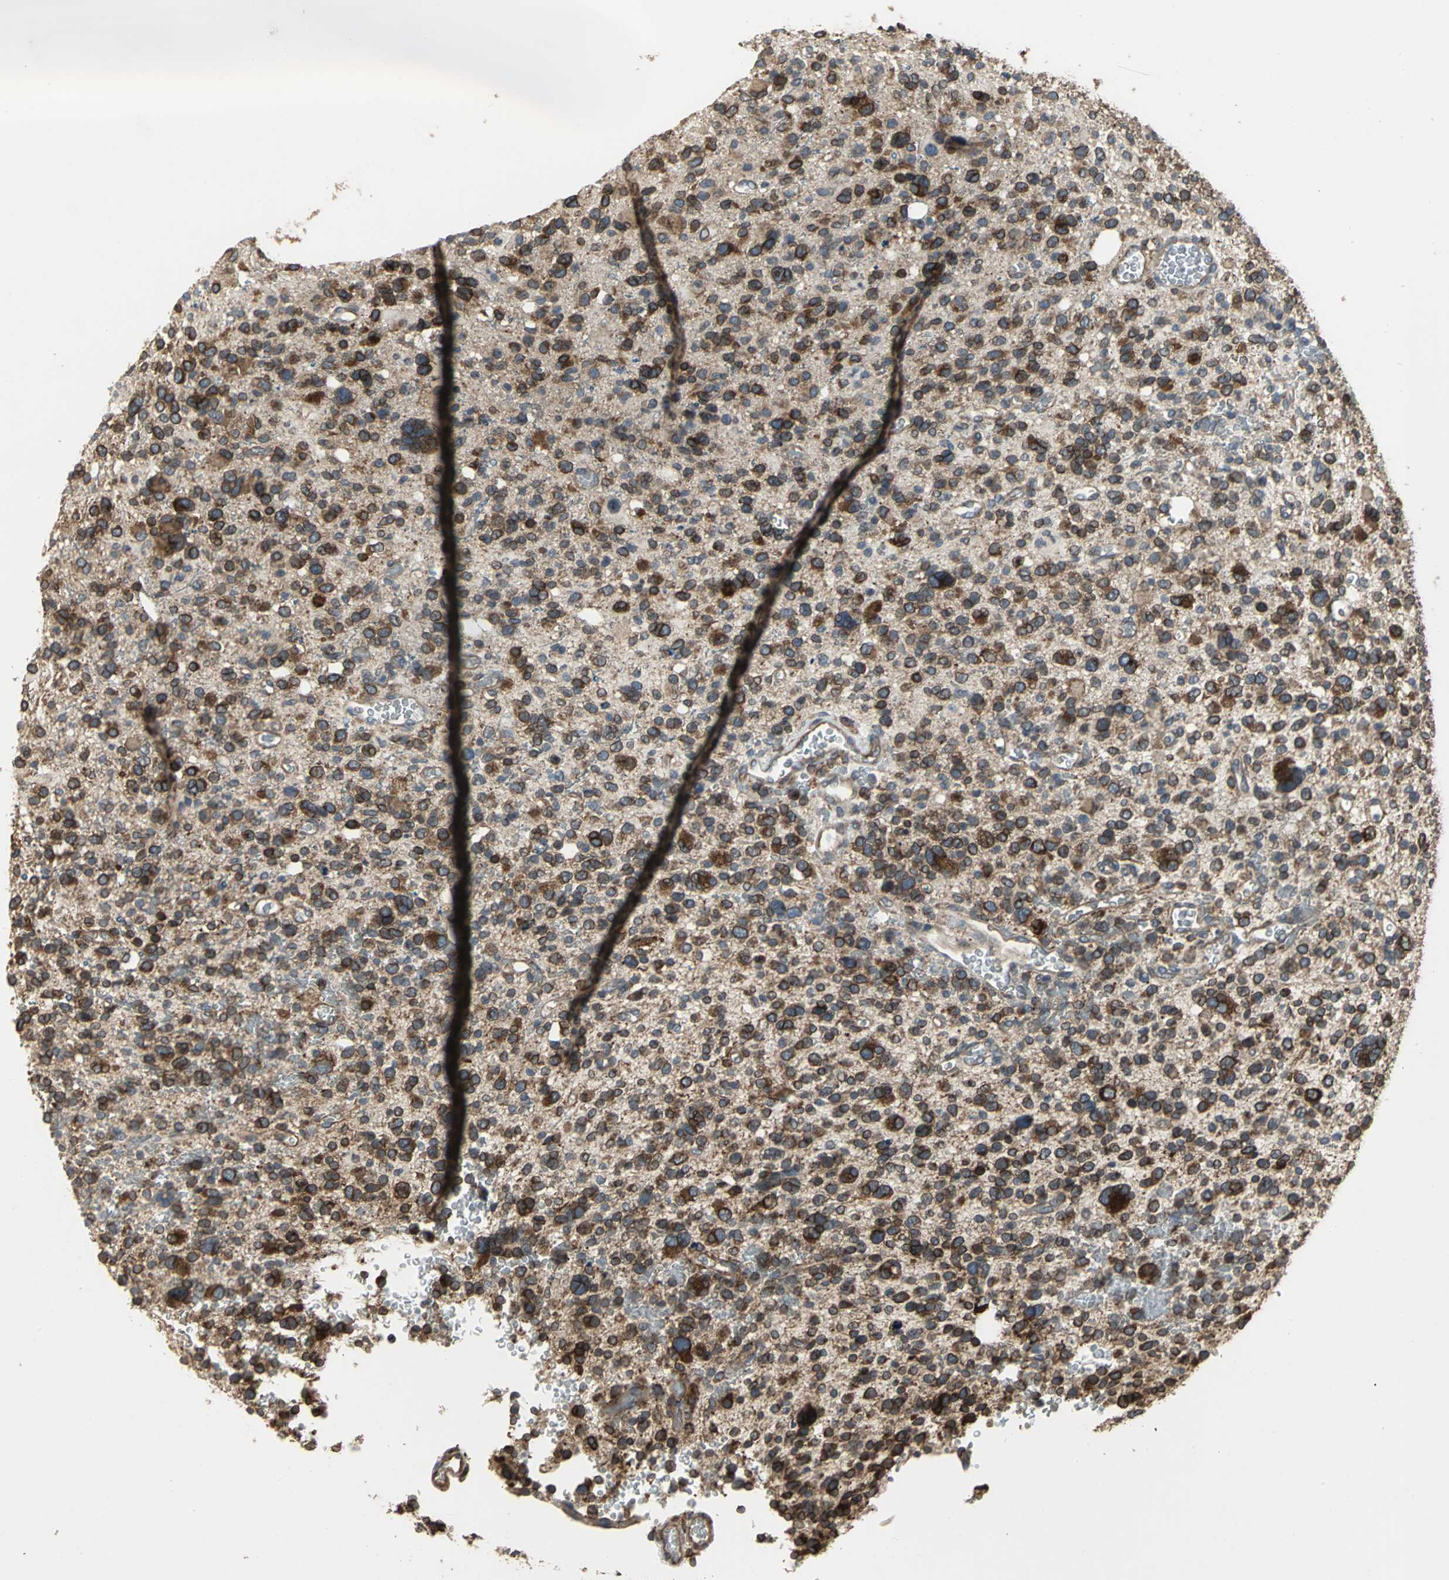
{"staining": {"intensity": "strong", "quantity": ">75%", "location": "cytoplasmic/membranous"}, "tissue": "glioma", "cell_type": "Tumor cells", "image_type": "cancer", "snomed": [{"axis": "morphology", "description": "Glioma, malignant, High grade"}, {"axis": "topography", "description": "Brain"}], "caption": "This image exhibits immunohistochemistry staining of human malignant high-grade glioma, with high strong cytoplasmic/membranous expression in about >75% of tumor cells.", "gene": "SYVN1", "patient": {"sex": "male", "age": 48}}